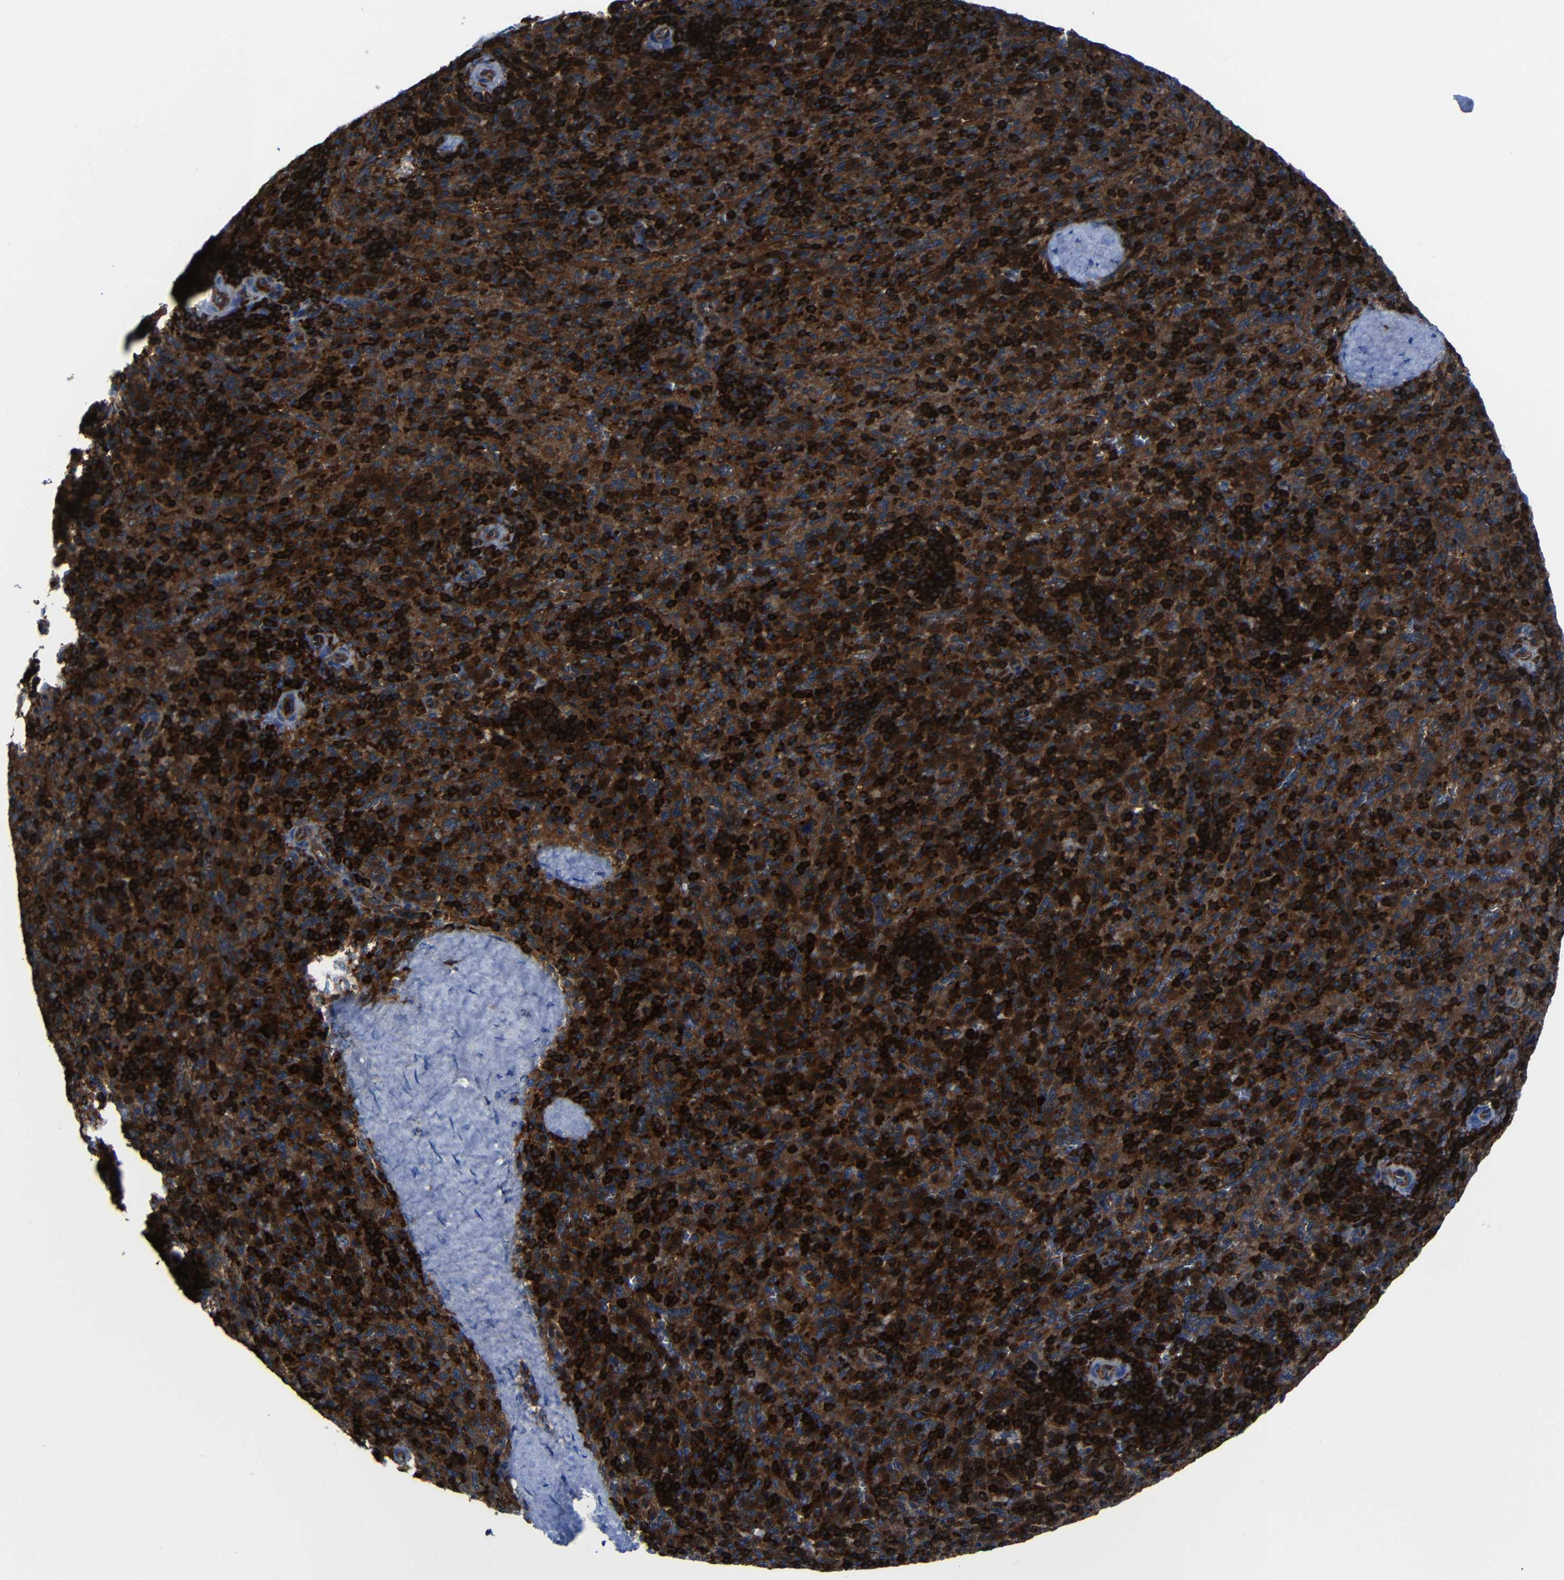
{"staining": {"intensity": "strong", "quantity": ">75%", "location": "cytoplasmic/membranous"}, "tissue": "spleen", "cell_type": "Cells in red pulp", "image_type": "normal", "snomed": [{"axis": "morphology", "description": "Normal tissue, NOS"}, {"axis": "topography", "description": "Spleen"}], "caption": "This is a micrograph of immunohistochemistry (IHC) staining of unremarkable spleen, which shows strong positivity in the cytoplasmic/membranous of cells in red pulp.", "gene": "ARHGEF1", "patient": {"sex": "male", "age": 36}}